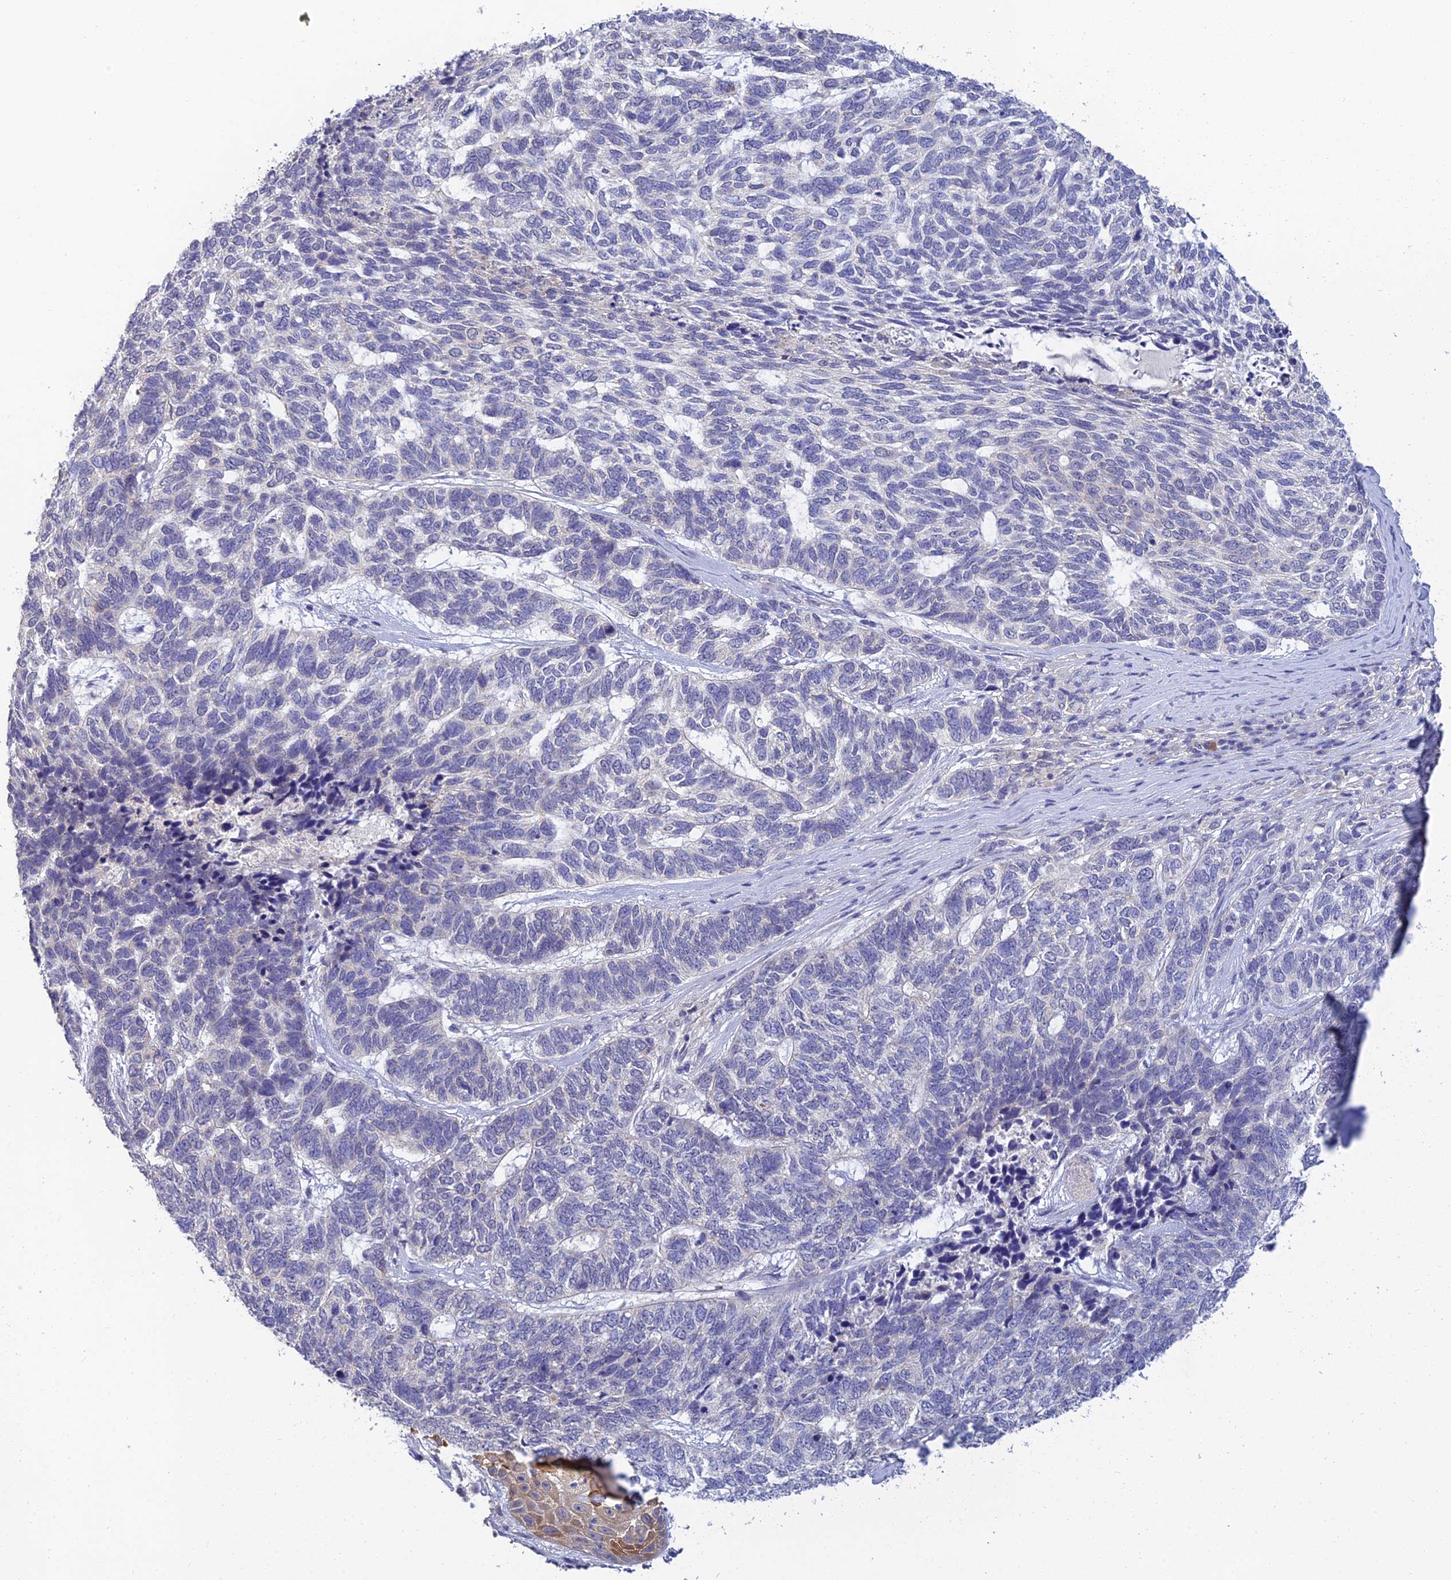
{"staining": {"intensity": "negative", "quantity": "none", "location": "none"}, "tissue": "skin cancer", "cell_type": "Tumor cells", "image_type": "cancer", "snomed": [{"axis": "morphology", "description": "Basal cell carcinoma"}, {"axis": "topography", "description": "Skin"}], "caption": "Immunohistochemical staining of skin cancer exhibits no significant staining in tumor cells. Nuclei are stained in blue.", "gene": "HOXB1", "patient": {"sex": "female", "age": 65}}